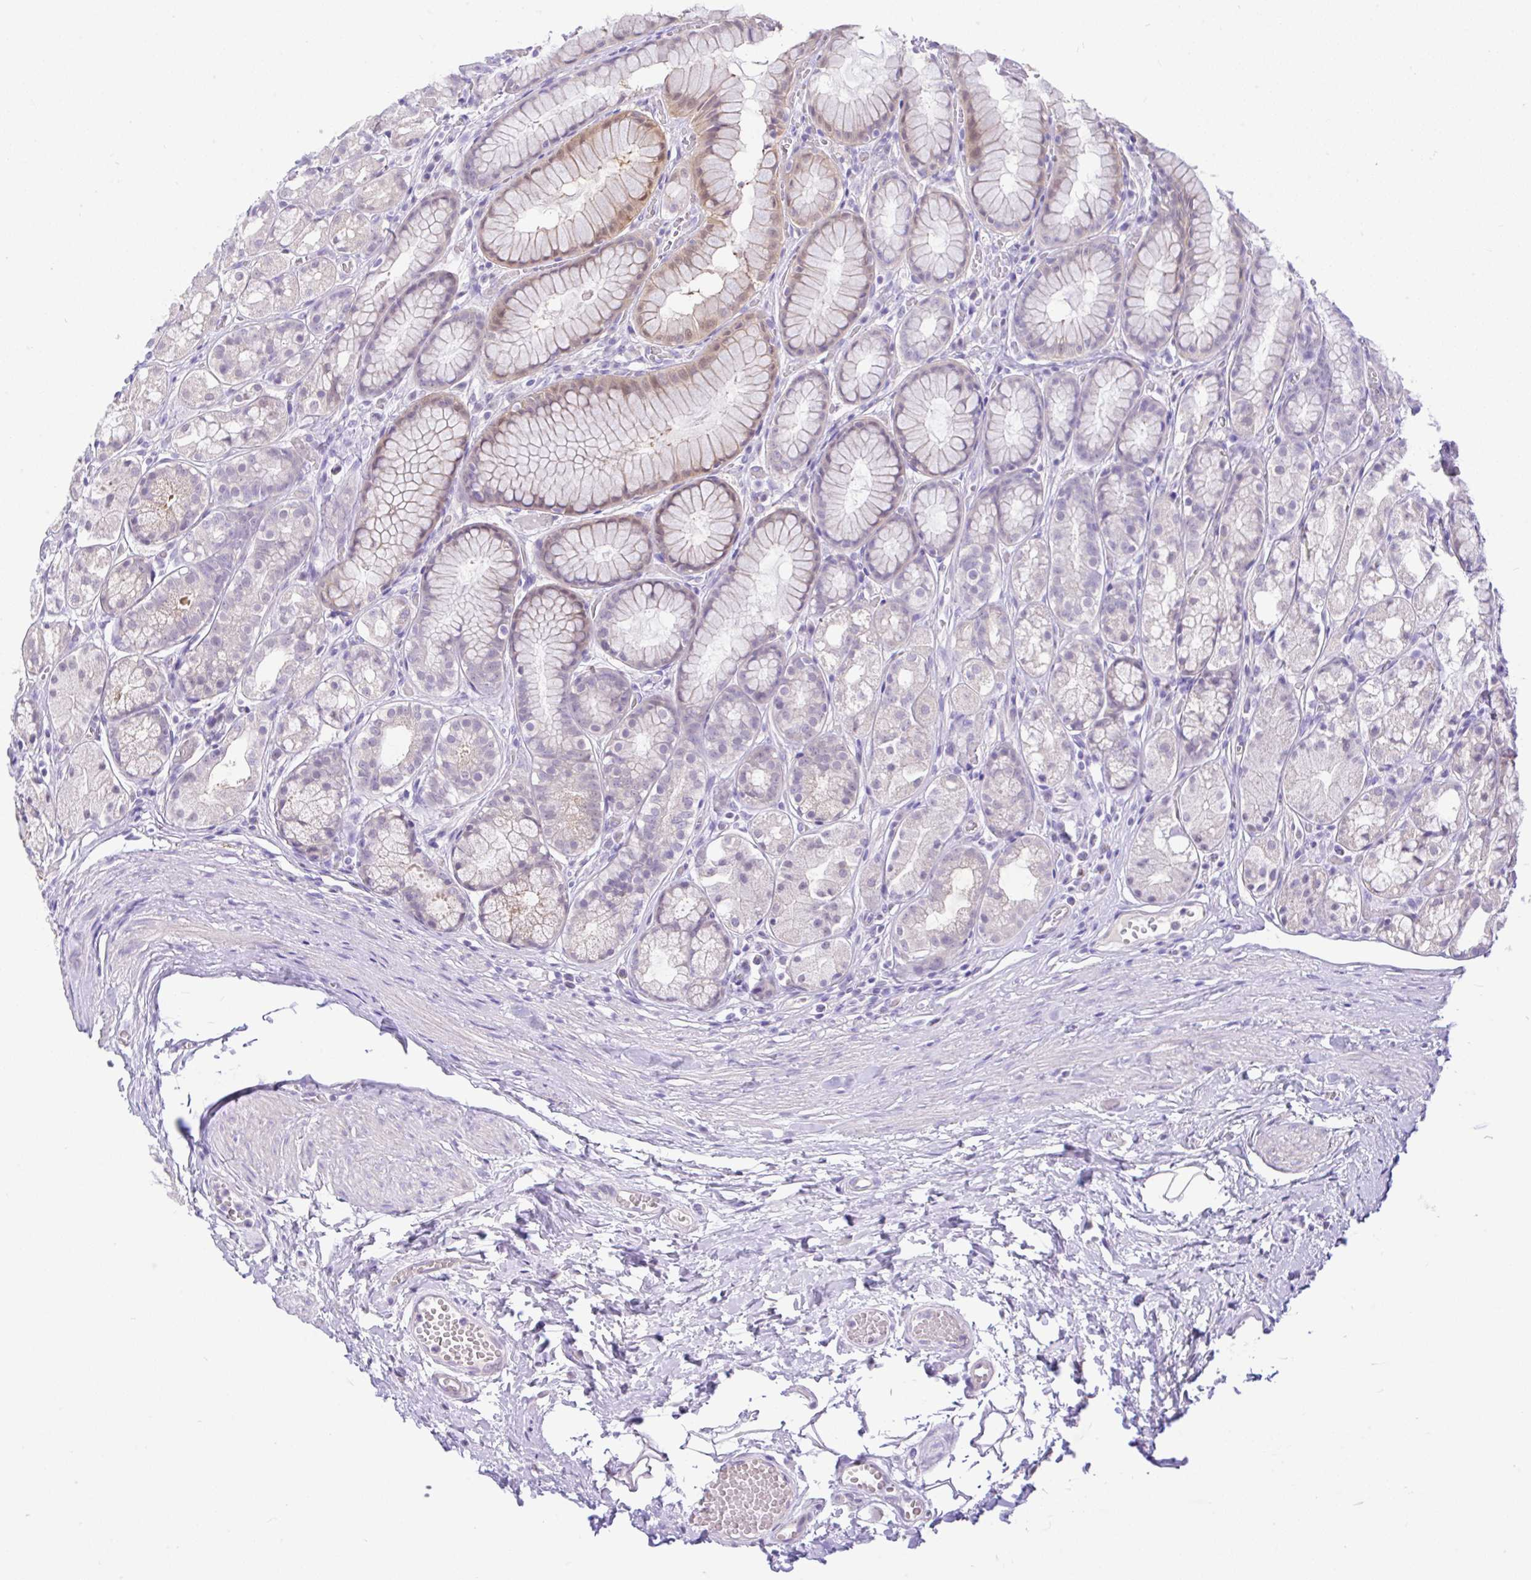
{"staining": {"intensity": "weak", "quantity": "<25%", "location": "cytoplasmic/membranous"}, "tissue": "stomach", "cell_type": "Glandular cells", "image_type": "normal", "snomed": [{"axis": "morphology", "description": "Normal tissue, NOS"}, {"axis": "topography", "description": "Smooth muscle"}, {"axis": "topography", "description": "Stomach"}], "caption": "This photomicrograph is of benign stomach stained with IHC to label a protein in brown with the nuclei are counter-stained blue. There is no staining in glandular cells.", "gene": "ANO4", "patient": {"sex": "male", "age": 70}}